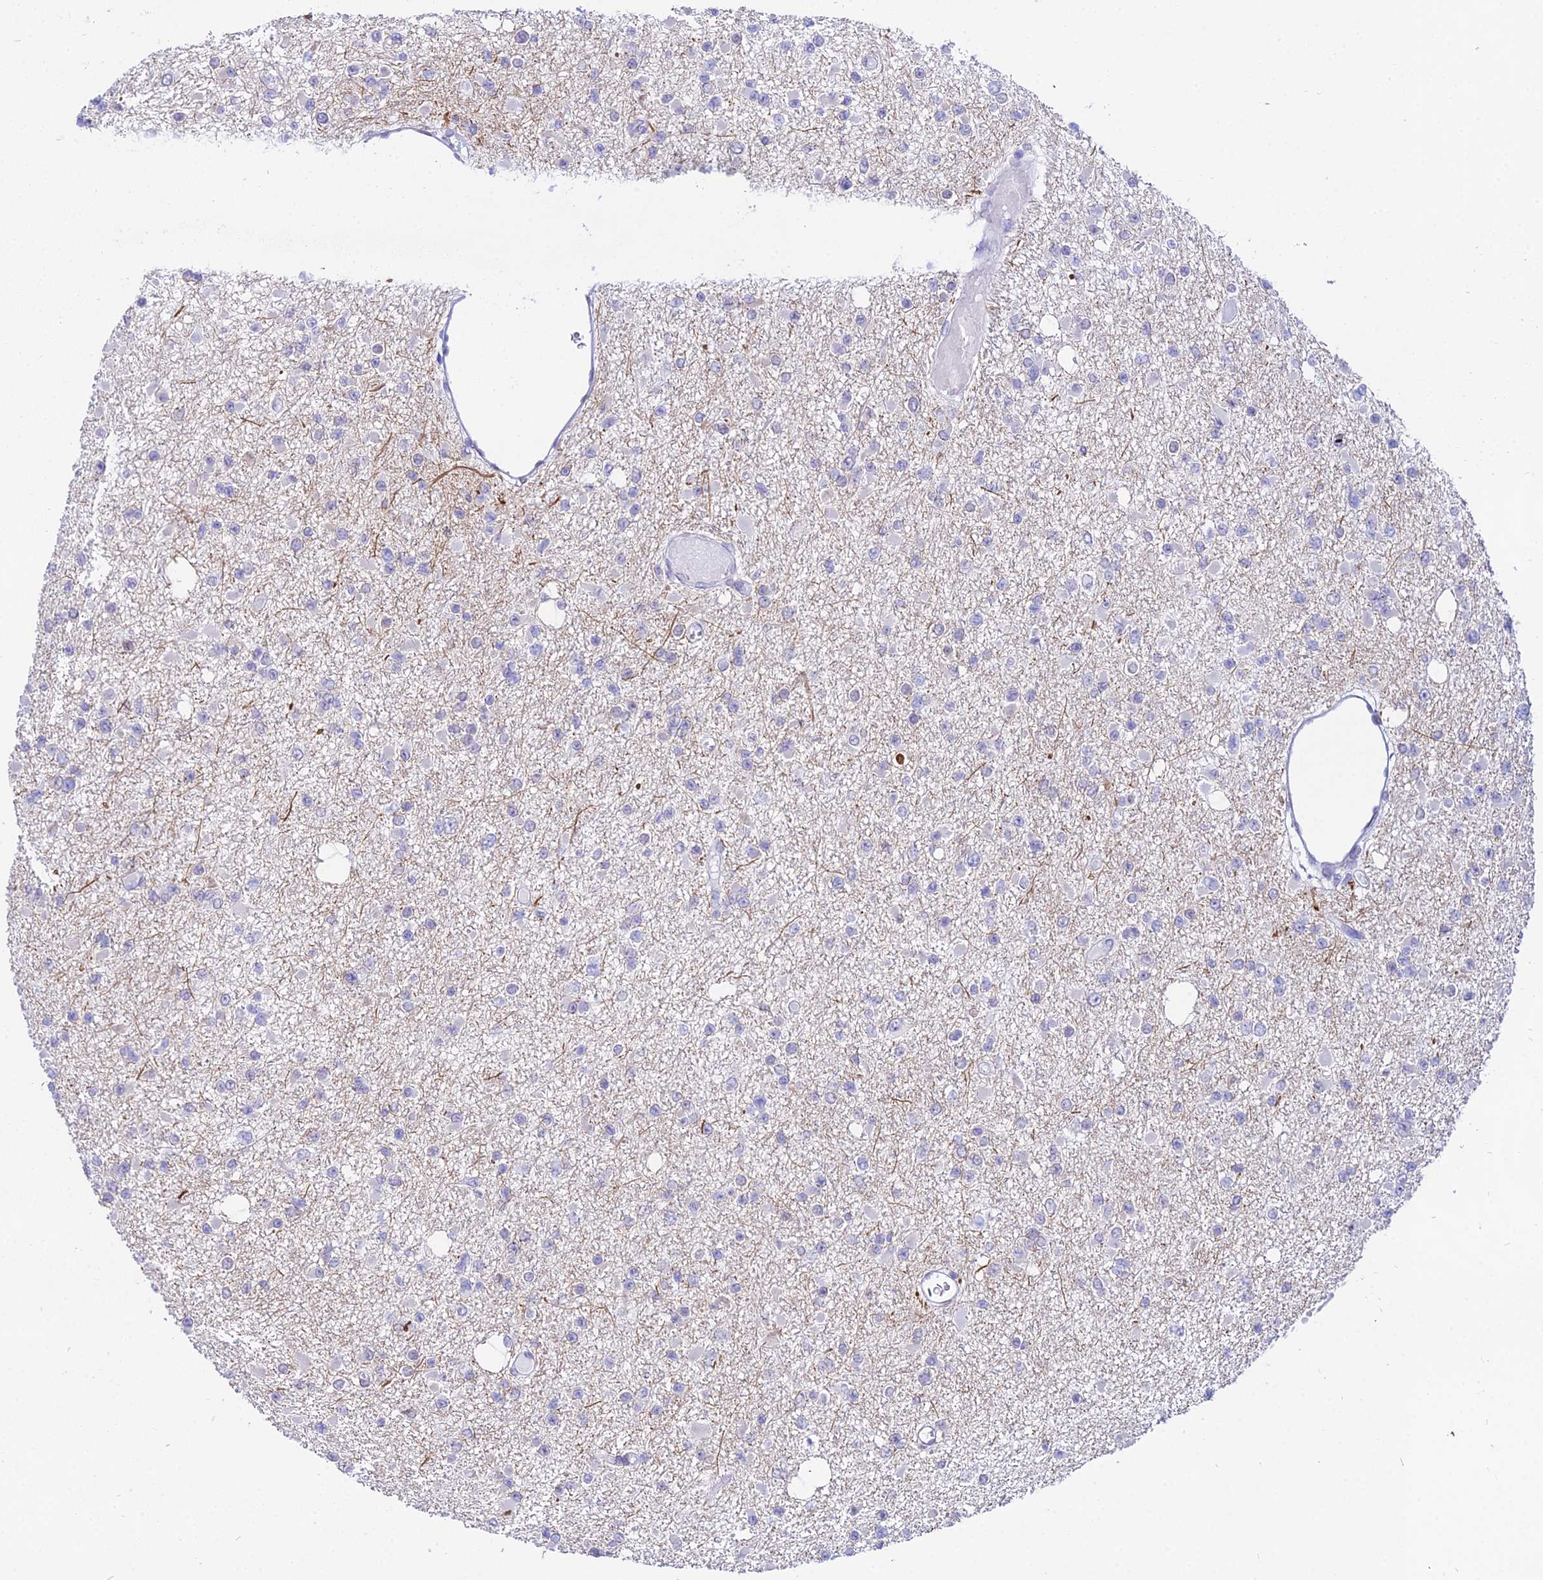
{"staining": {"intensity": "negative", "quantity": "none", "location": "none"}, "tissue": "glioma", "cell_type": "Tumor cells", "image_type": "cancer", "snomed": [{"axis": "morphology", "description": "Glioma, malignant, Low grade"}, {"axis": "topography", "description": "Brain"}], "caption": "The histopathology image shows no staining of tumor cells in malignant glioma (low-grade).", "gene": "MCM10", "patient": {"sex": "female", "age": 22}}